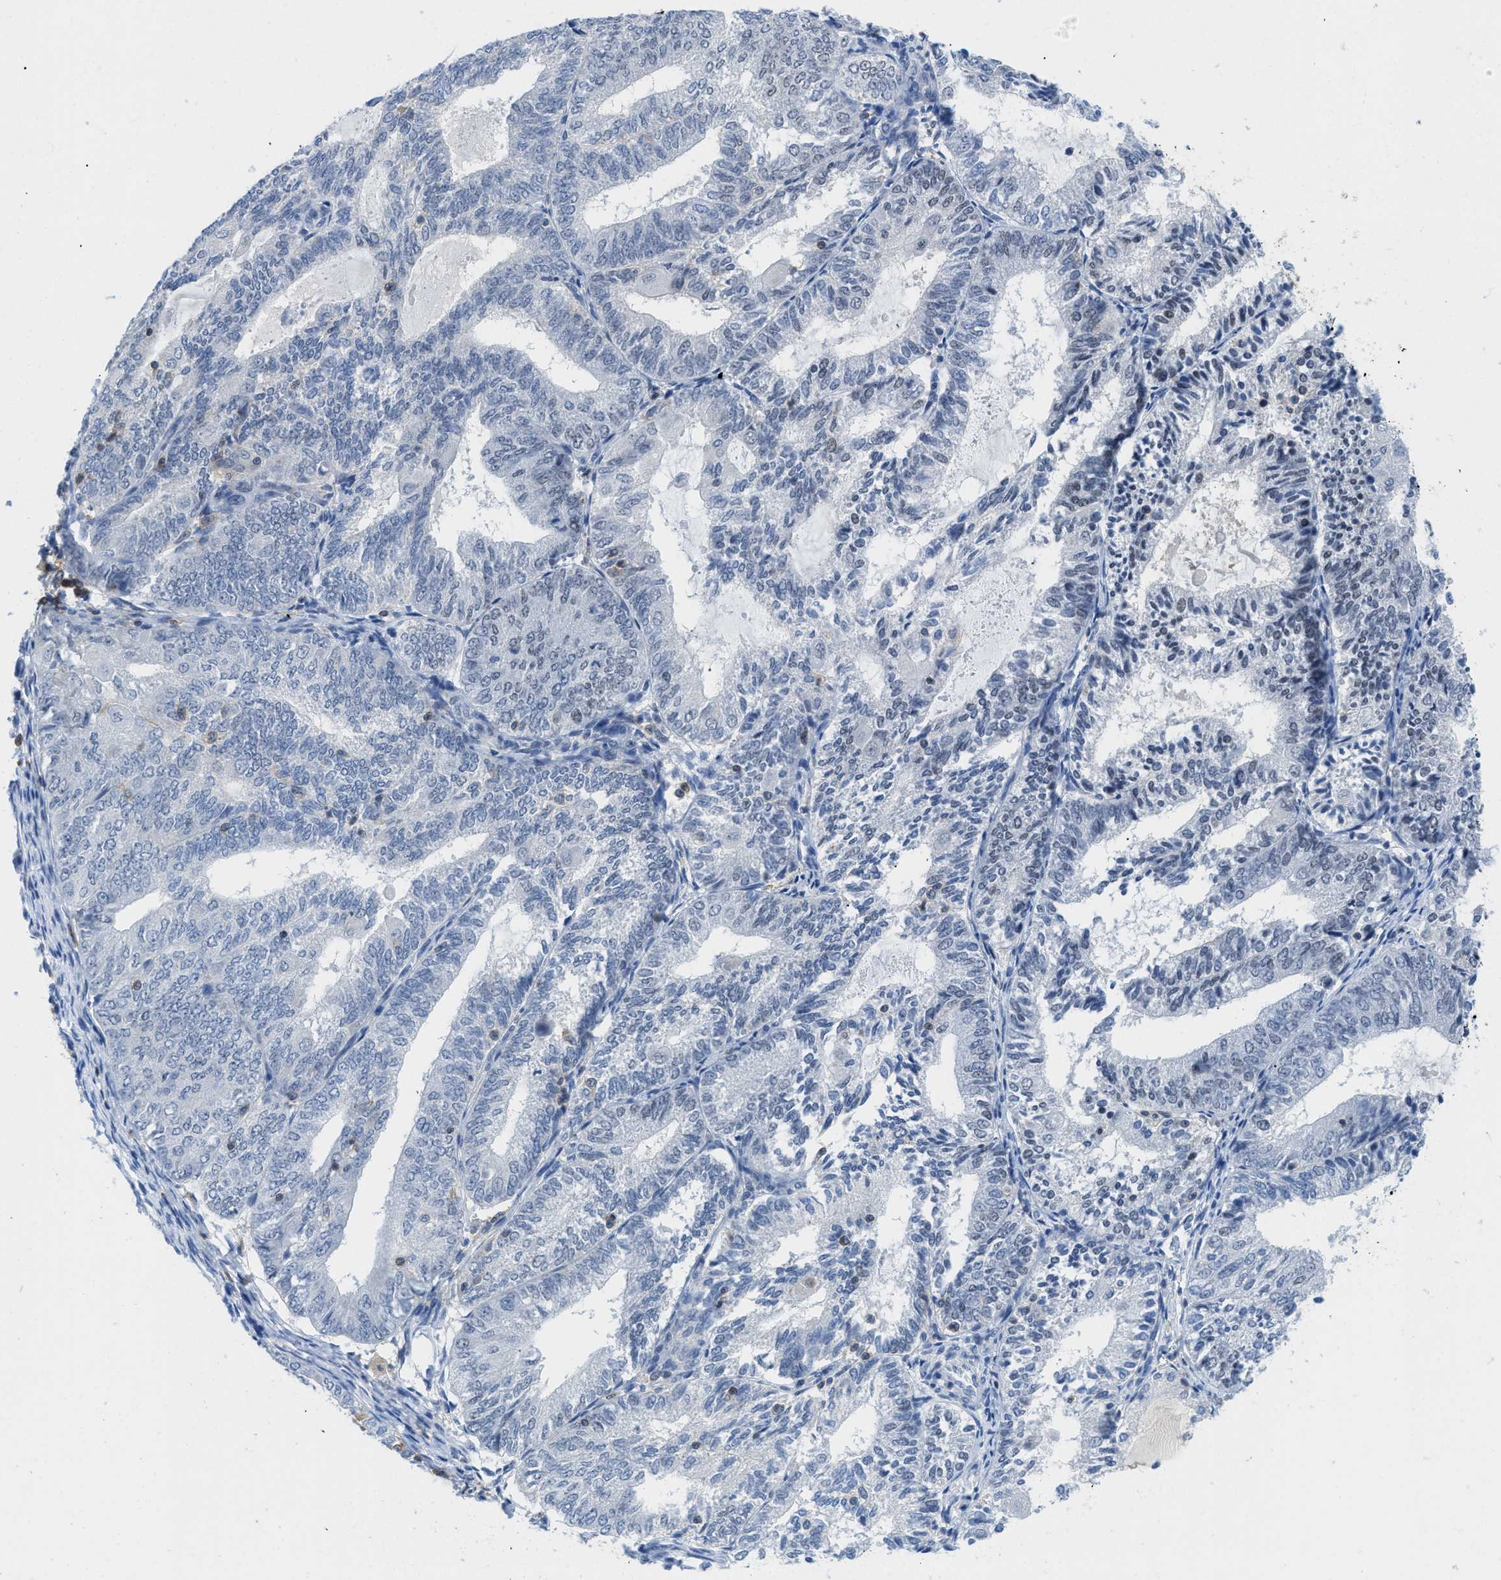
{"staining": {"intensity": "negative", "quantity": "none", "location": "none"}, "tissue": "endometrial cancer", "cell_type": "Tumor cells", "image_type": "cancer", "snomed": [{"axis": "morphology", "description": "Adenocarcinoma, NOS"}, {"axis": "topography", "description": "Endometrium"}], "caption": "Protein analysis of adenocarcinoma (endometrial) reveals no significant staining in tumor cells.", "gene": "FAM151A", "patient": {"sex": "female", "age": 81}}